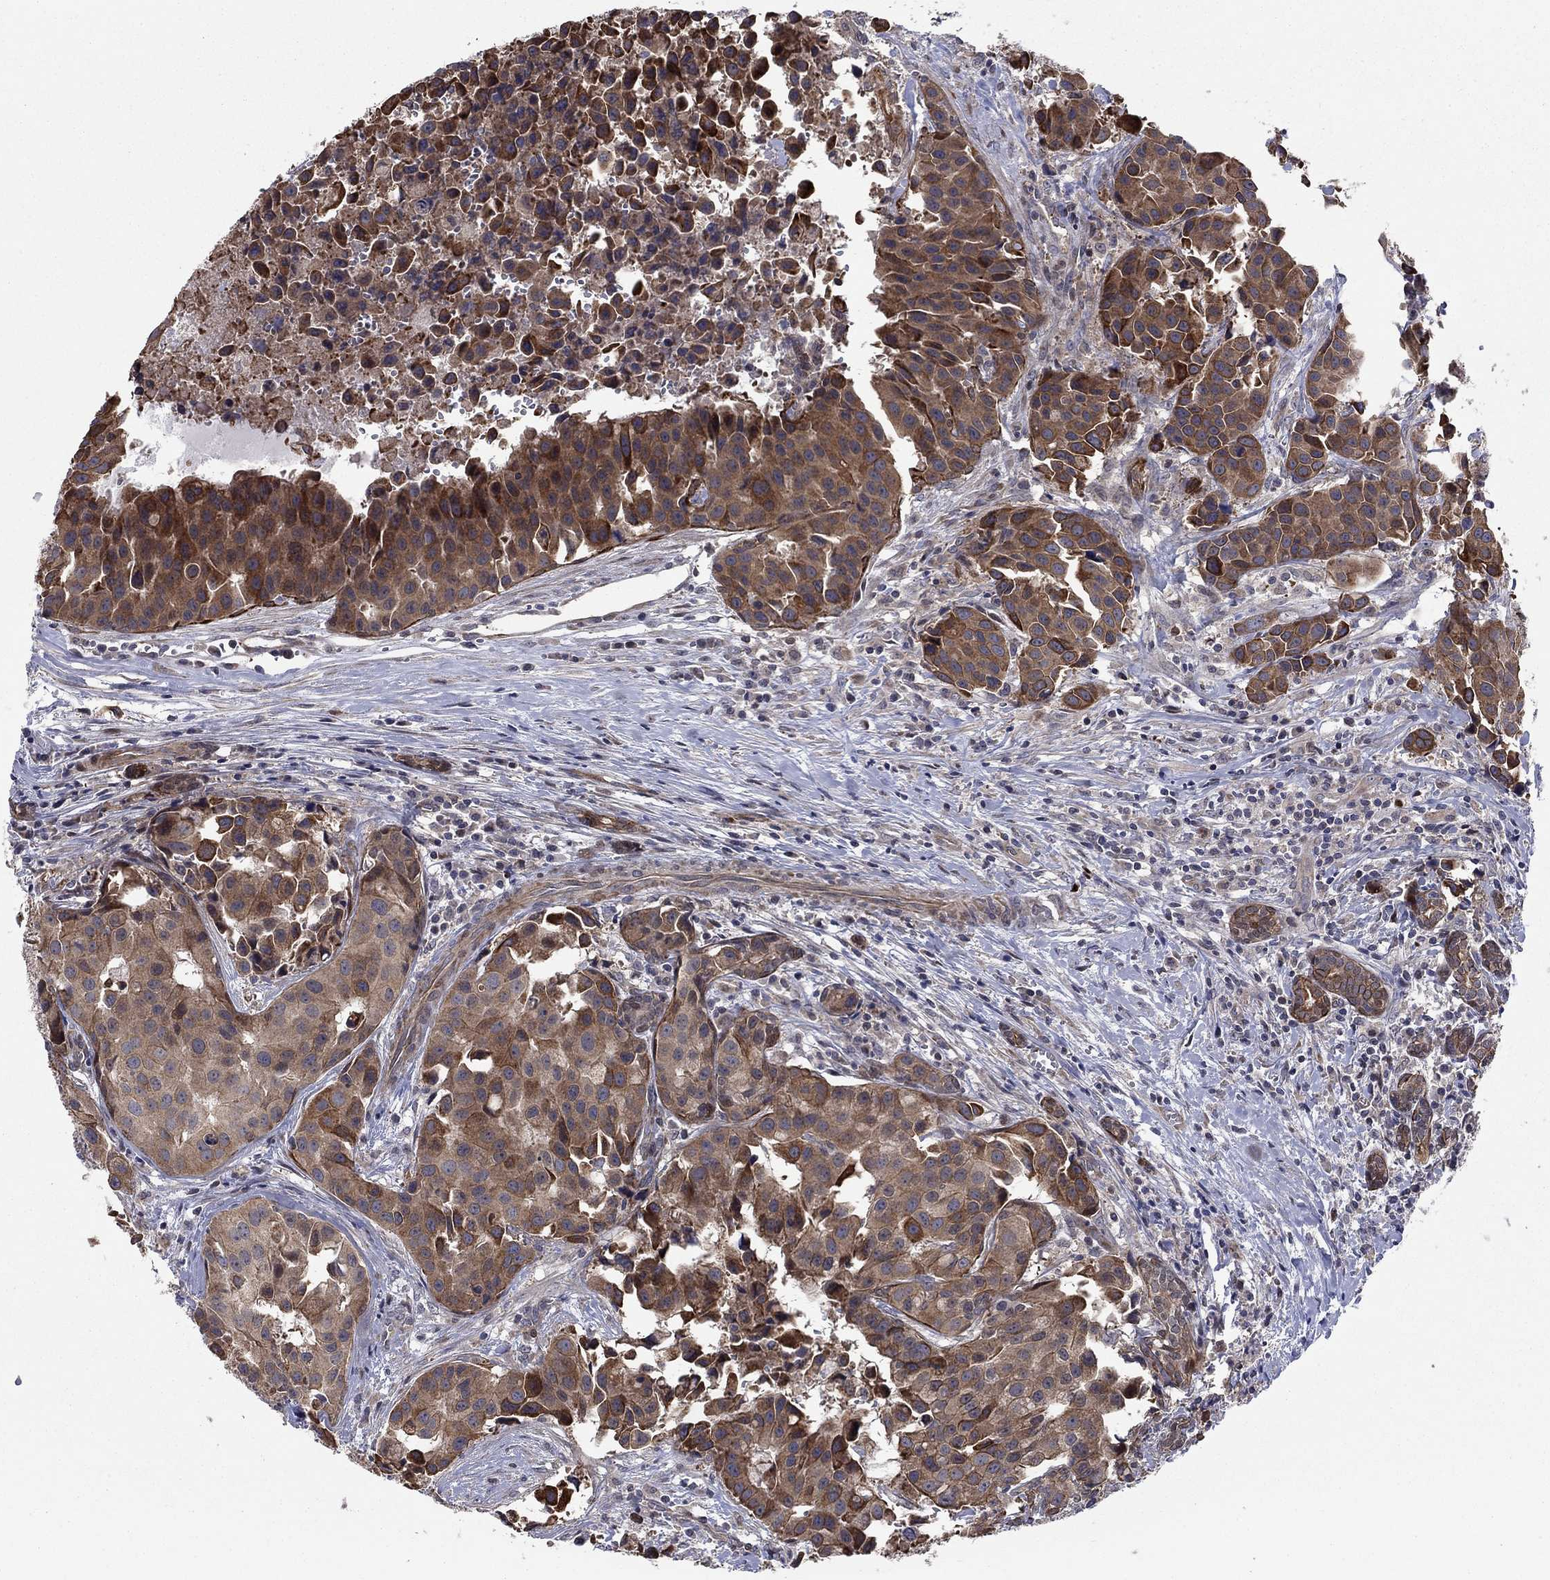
{"staining": {"intensity": "strong", "quantity": "25%-75%", "location": "cytoplasmic/membranous"}, "tissue": "head and neck cancer", "cell_type": "Tumor cells", "image_type": "cancer", "snomed": [{"axis": "morphology", "description": "Adenocarcinoma, NOS"}, {"axis": "topography", "description": "Head-Neck"}], "caption": "This micrograph exhibits immunohistochemistry (IHC) staining of human head and neck cancer, with high strong cytoplasmic/membranous positivity in about 25%-75% of tumor cells.", "gene": "BCL11A", "patient": {"sex": "male", "age": 76}}